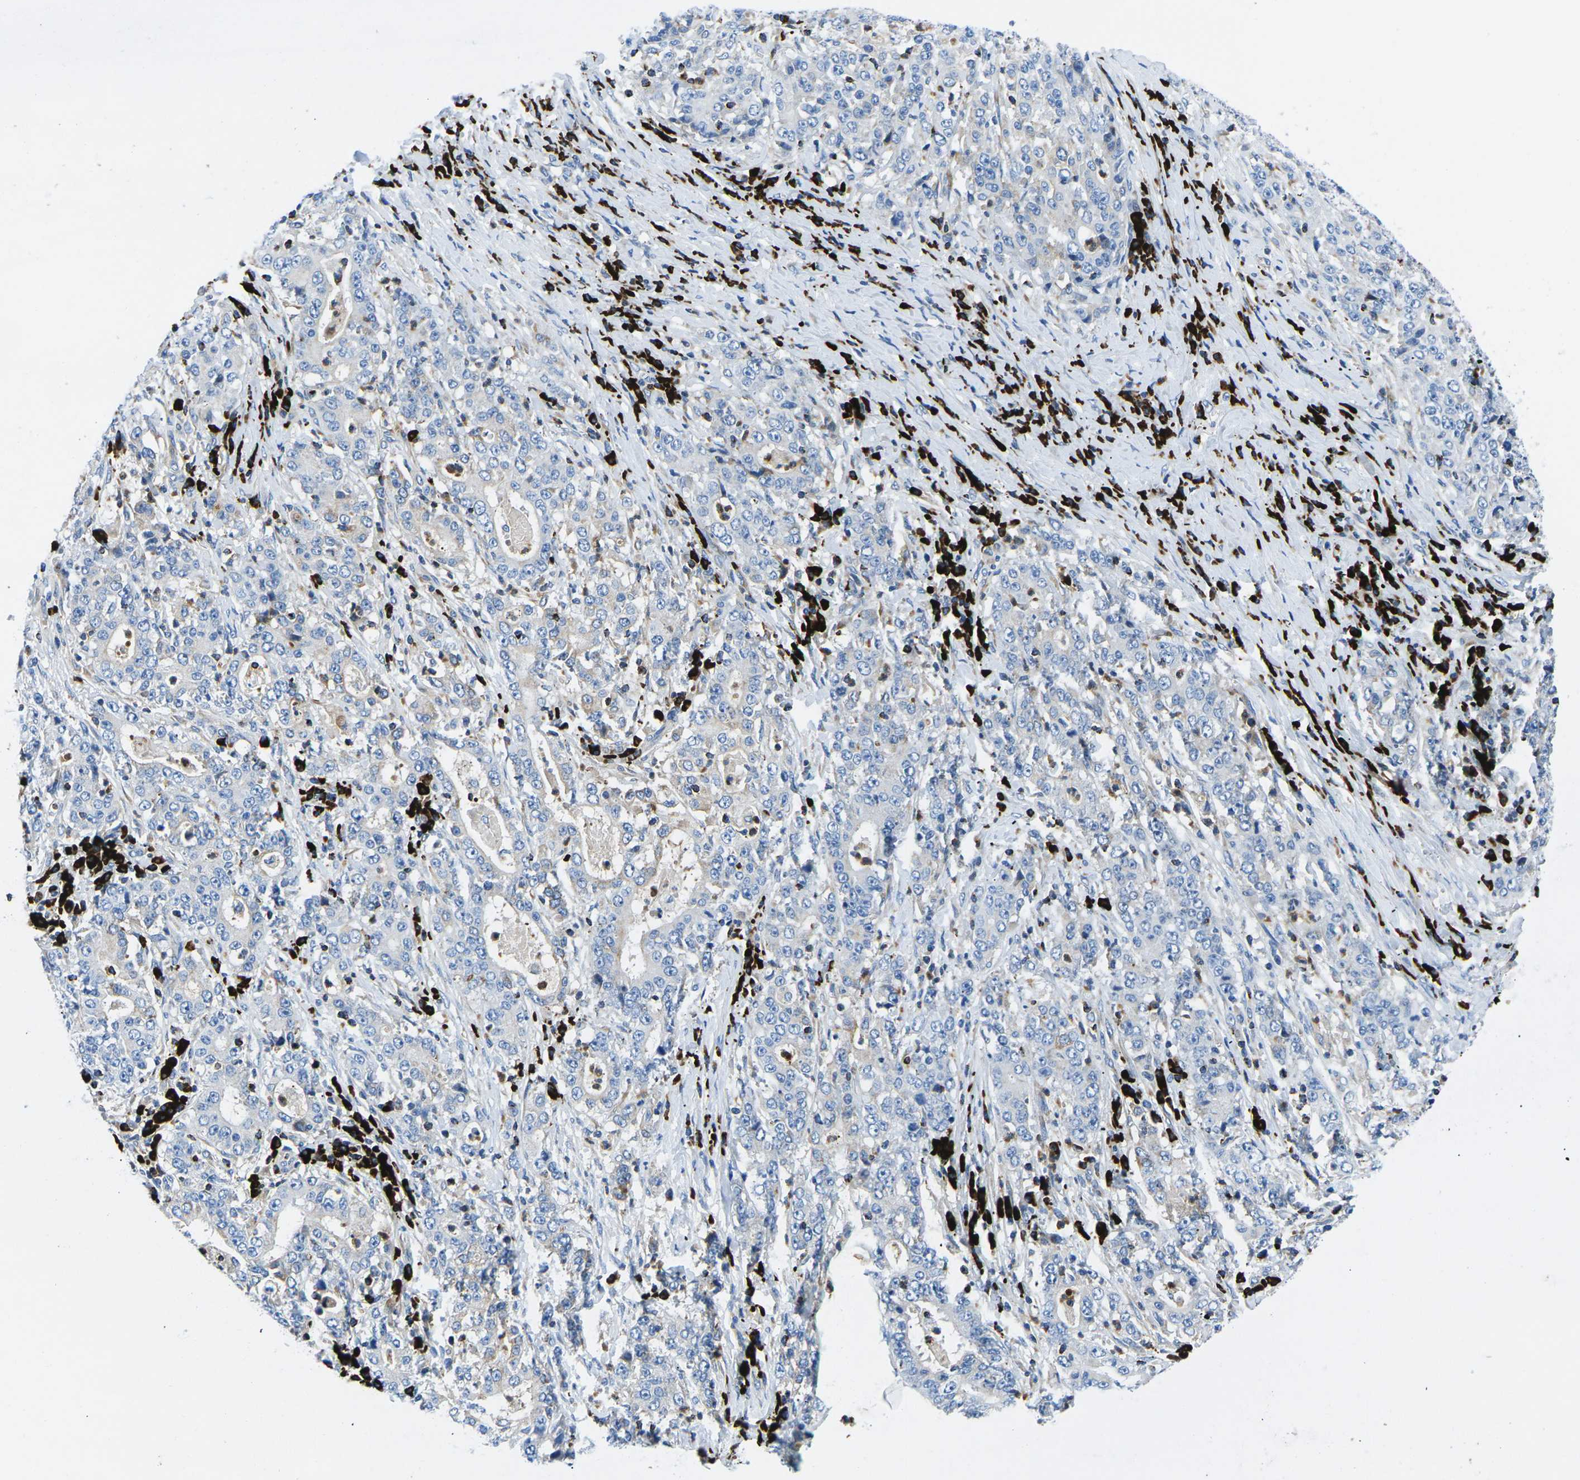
{"staining": {"intensity": "negative", "quantity": "none", "location": "none"}, "tissue": "stomach cancer", "cell_type": "Tumor cells", "image_type": "cancer", "snomed": [{"axis": "morphology", "description": "Normal tissue, NOS"}, {"axis": "morphology", "description": "Adenocarcinoma, NOS"}, {"axis": "topography", "description": "Stomach, upper"}, {"axis": "topography", "description": "Stomach"}], "caption": "This is an immunohistochemistry micrograph of human stomach cancer (adenocarcinoma). There is no staining in tumor cells.", "gene": "MC4R", "patient": {"sex": "male", "age": 59}}